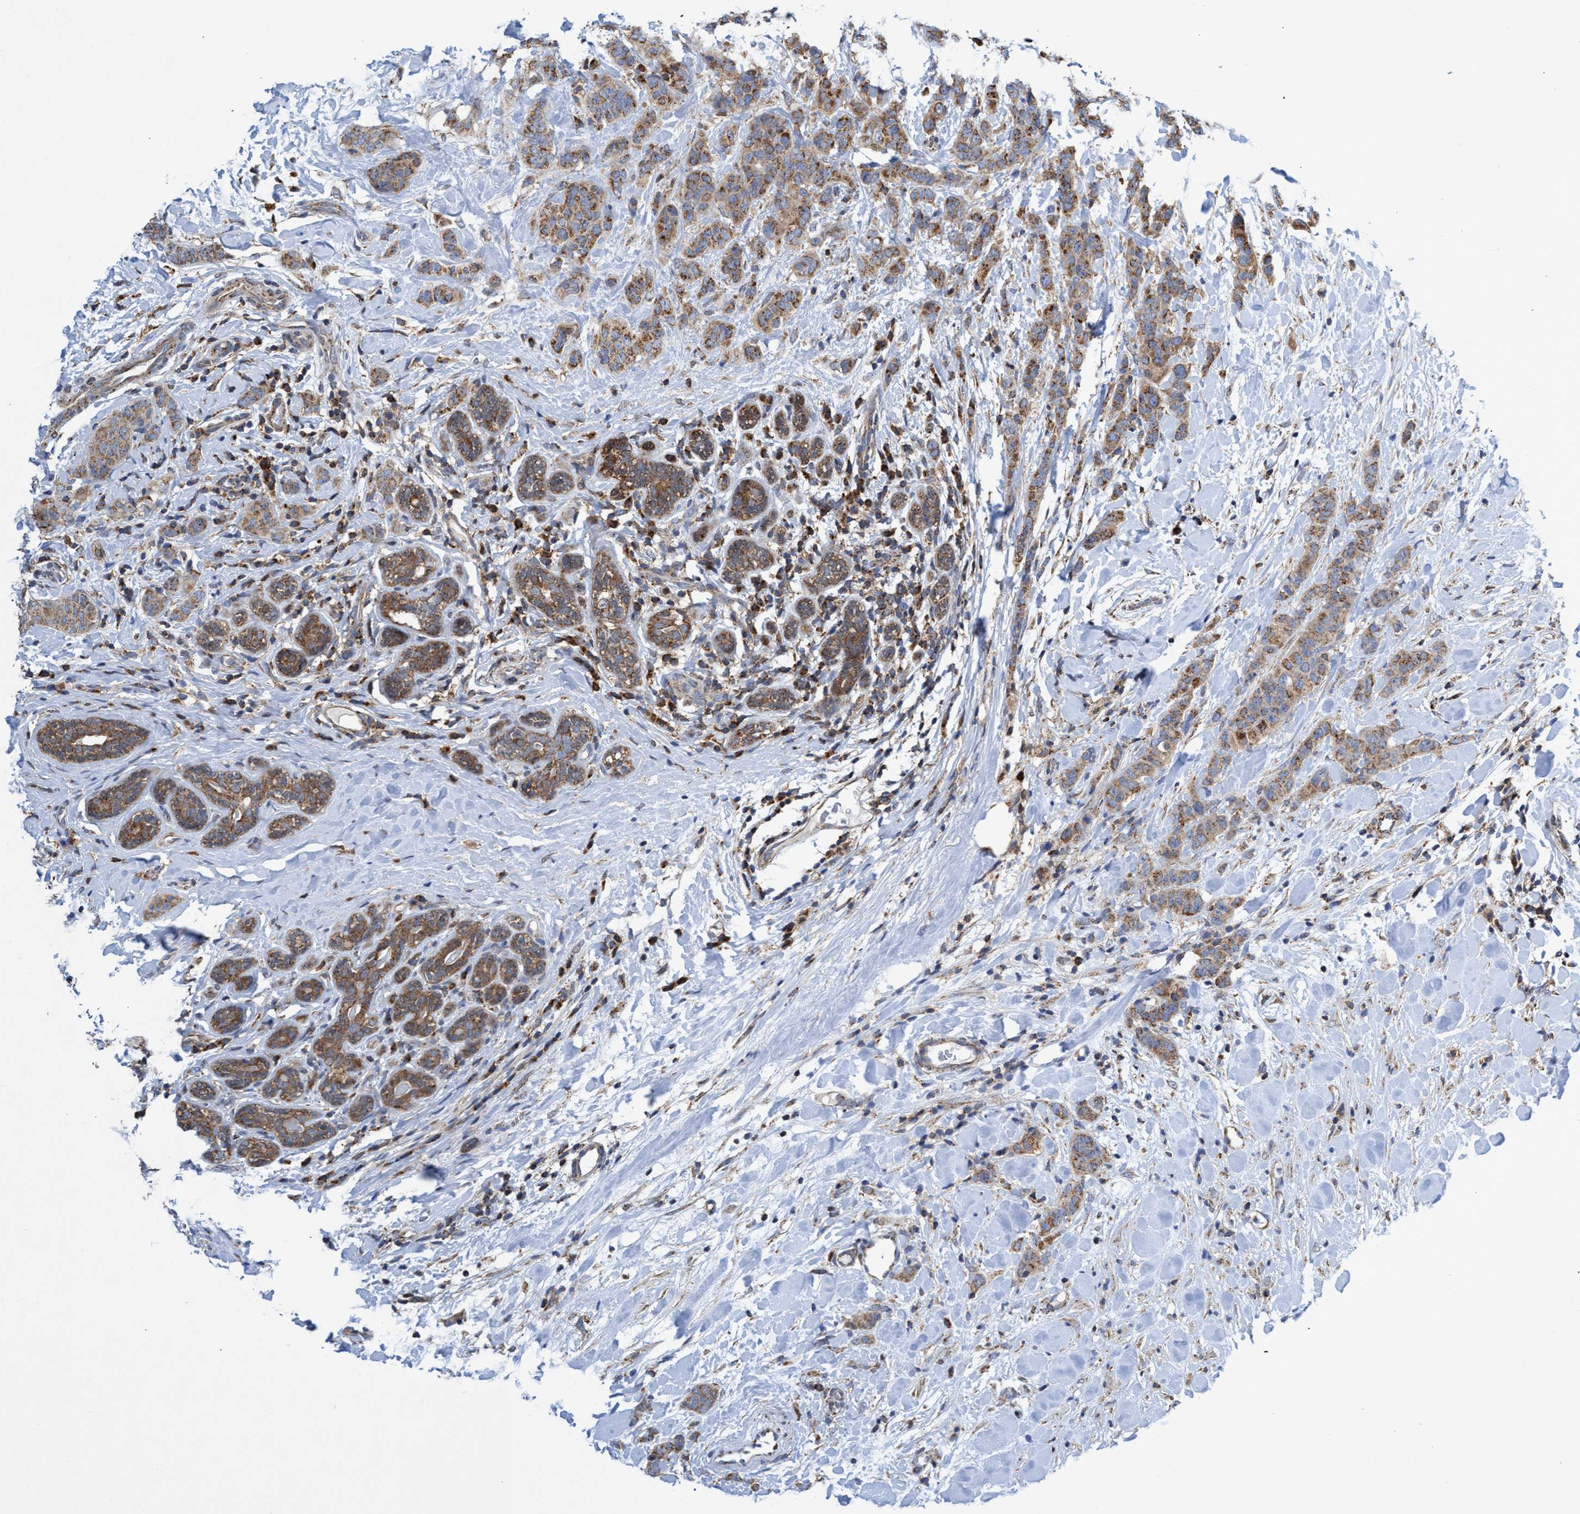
{"staining": {"intensity": "moderate", "quantity": ">75%", "location": "cytoplasmic/membranous"}, "tissue": "breast cancer", "cell_type": "Tumor cells", "image_type": "cancer", "snomed": [{"axis": "morphology", "description": "Normal tissue, NOS"}, {"axis": "morphology", "description": "Duct carcinoma"}, {"axis": "topography", "description": "Breast"}], "caption": "Immunohistochemistry (DAB) staining of breast cancer displays moderate cytoplasmic/membranous protein staining in about >75% of tumor cells.", "gene": "CRYZ", "patient": {"sex": "female", "age": 40}}